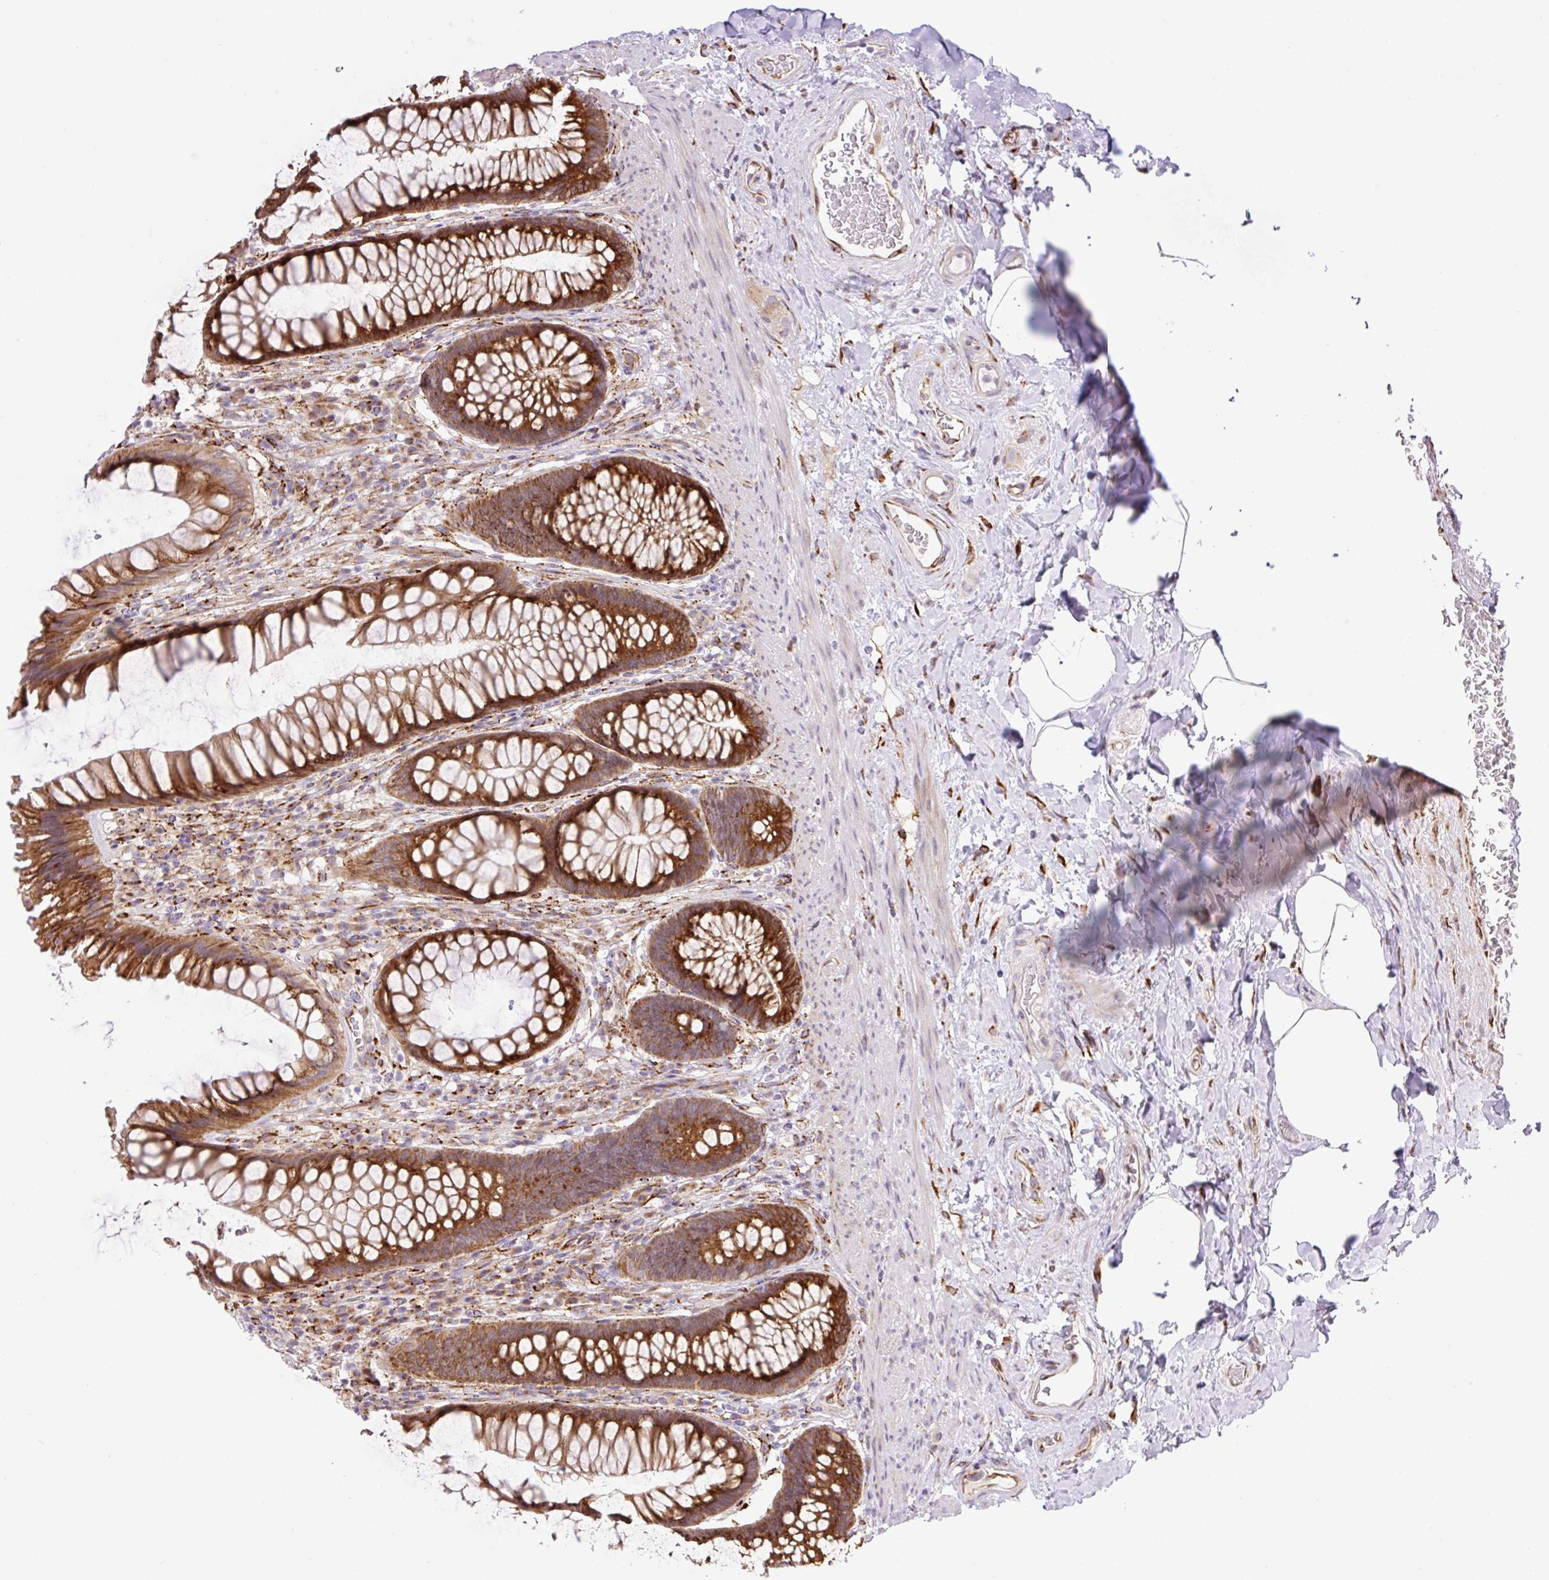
{"staining": {"intensity": "strong", "quantity": ">75%", "location": "cytoplasmic/membranous"}, "tissue": "rectum", "cell_type": "Glandular cells", "image_type": "normal", "snomed": [{"axis": "morphology", "description": "Normal tissue, NOS"}, {"axis": "topography", "description": "Rectum"}], "caption": "DAB immunohistochemical staining of benign rectum demonstrates strong cytoplasmic/membranous protein expression in approximately >75% of glandular cells. The staining is performed using DAB brown chromogen to label protein expression. The nuclei are counter-stained blue using hematoxylin.", "gene": "RAB30", "patient": {"sex": "male", "age": 53}}